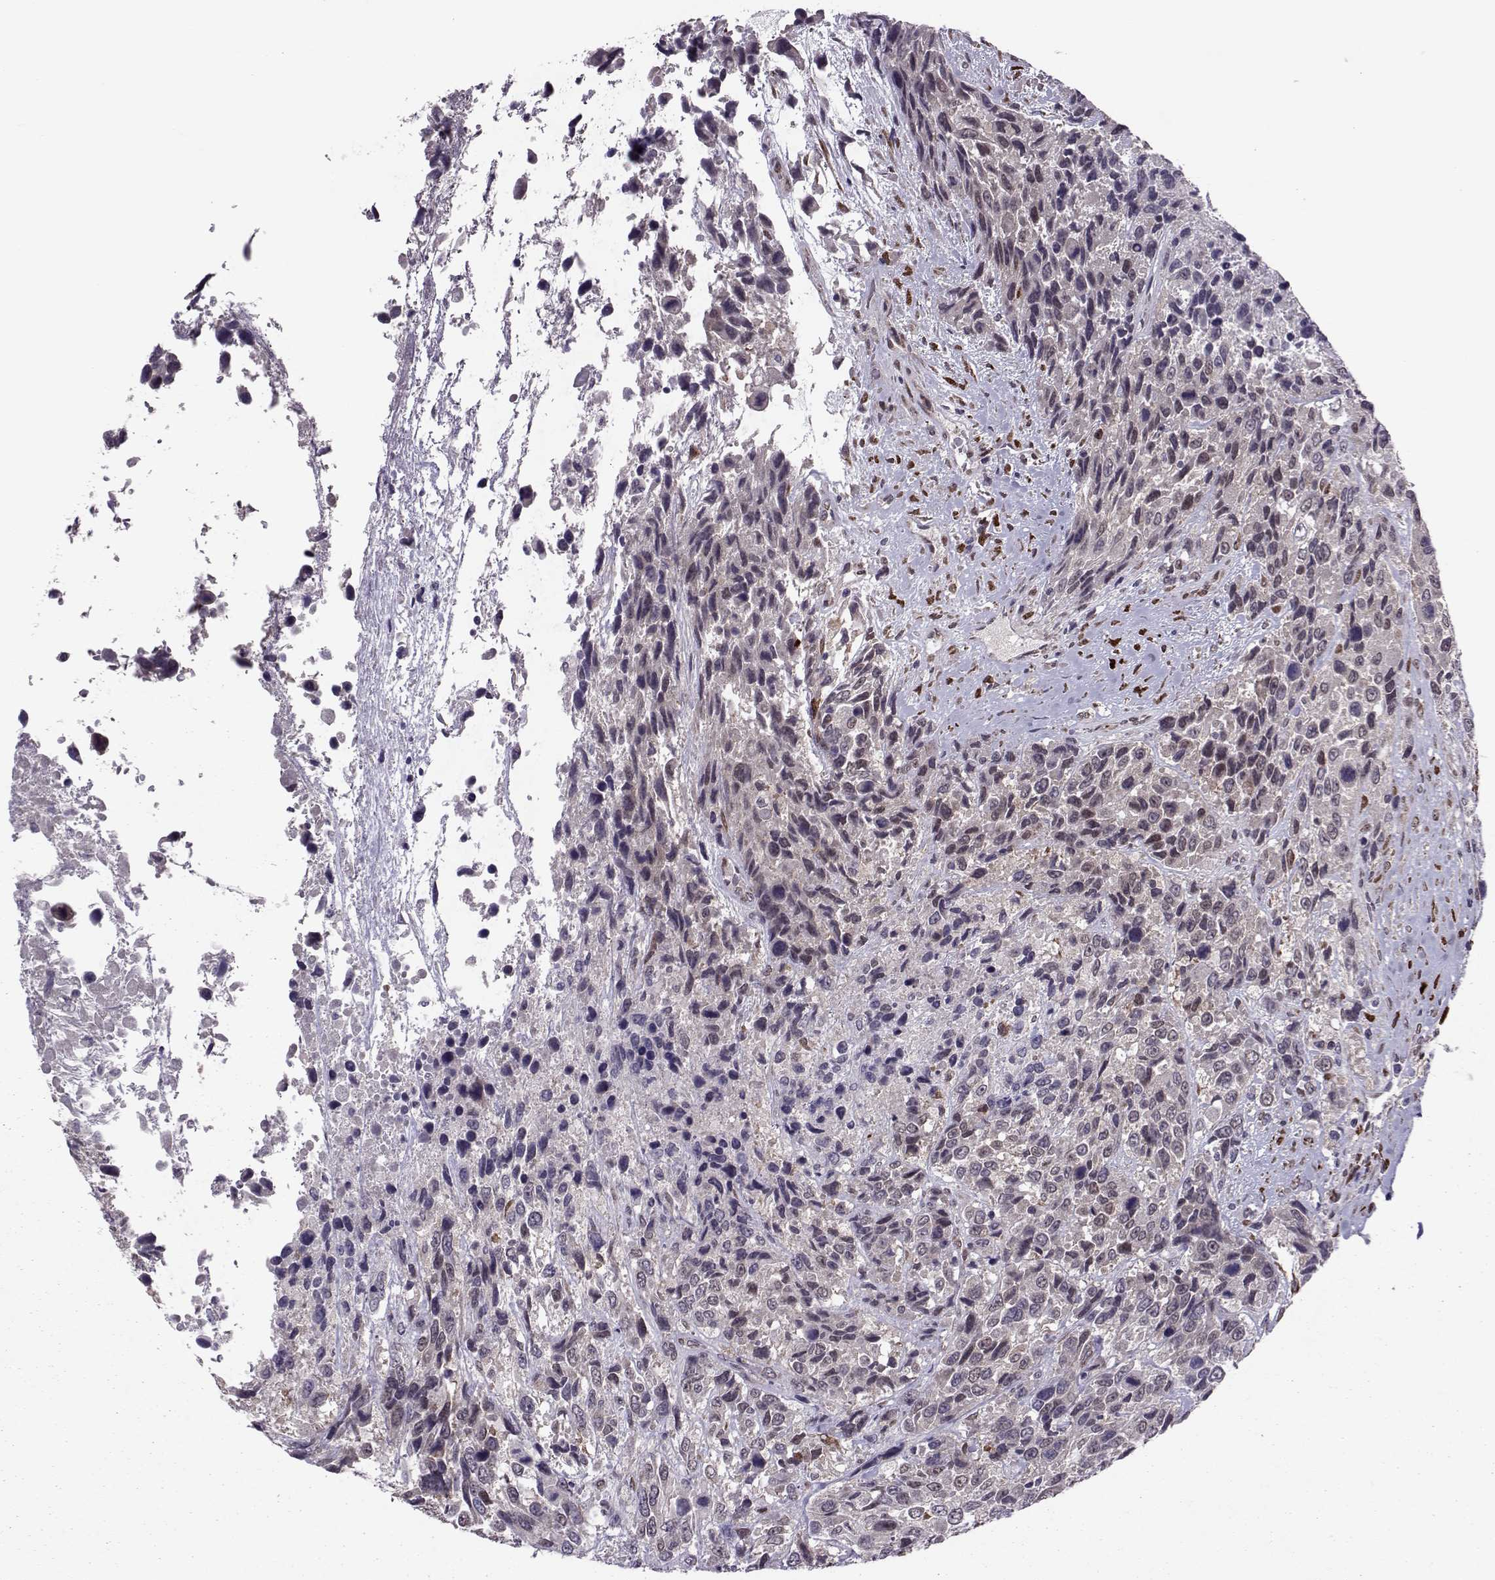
{"staining": {"intensity": "weak", "quantity": "<25%", "location": "cytoplasmic/membranous"}, "tissue": "urothelial cancer", "cell_type": "Tumor cells", "image_type": "cancer", "snomed": [{"axis": "morphology", "description": "Urothelial carcinoma, High grade"}, {"axis": "topography", "description": "Urinary bladder"}], "caption": "Immunohistochemistry of human urothelial cancer displays no staining in tumor cells. (DAB (3,3'-diaminobenzidine) immunohistochemistry, high magnification).", "gene": "CDK4", "patient": {"sex": "female", "age": 70}}